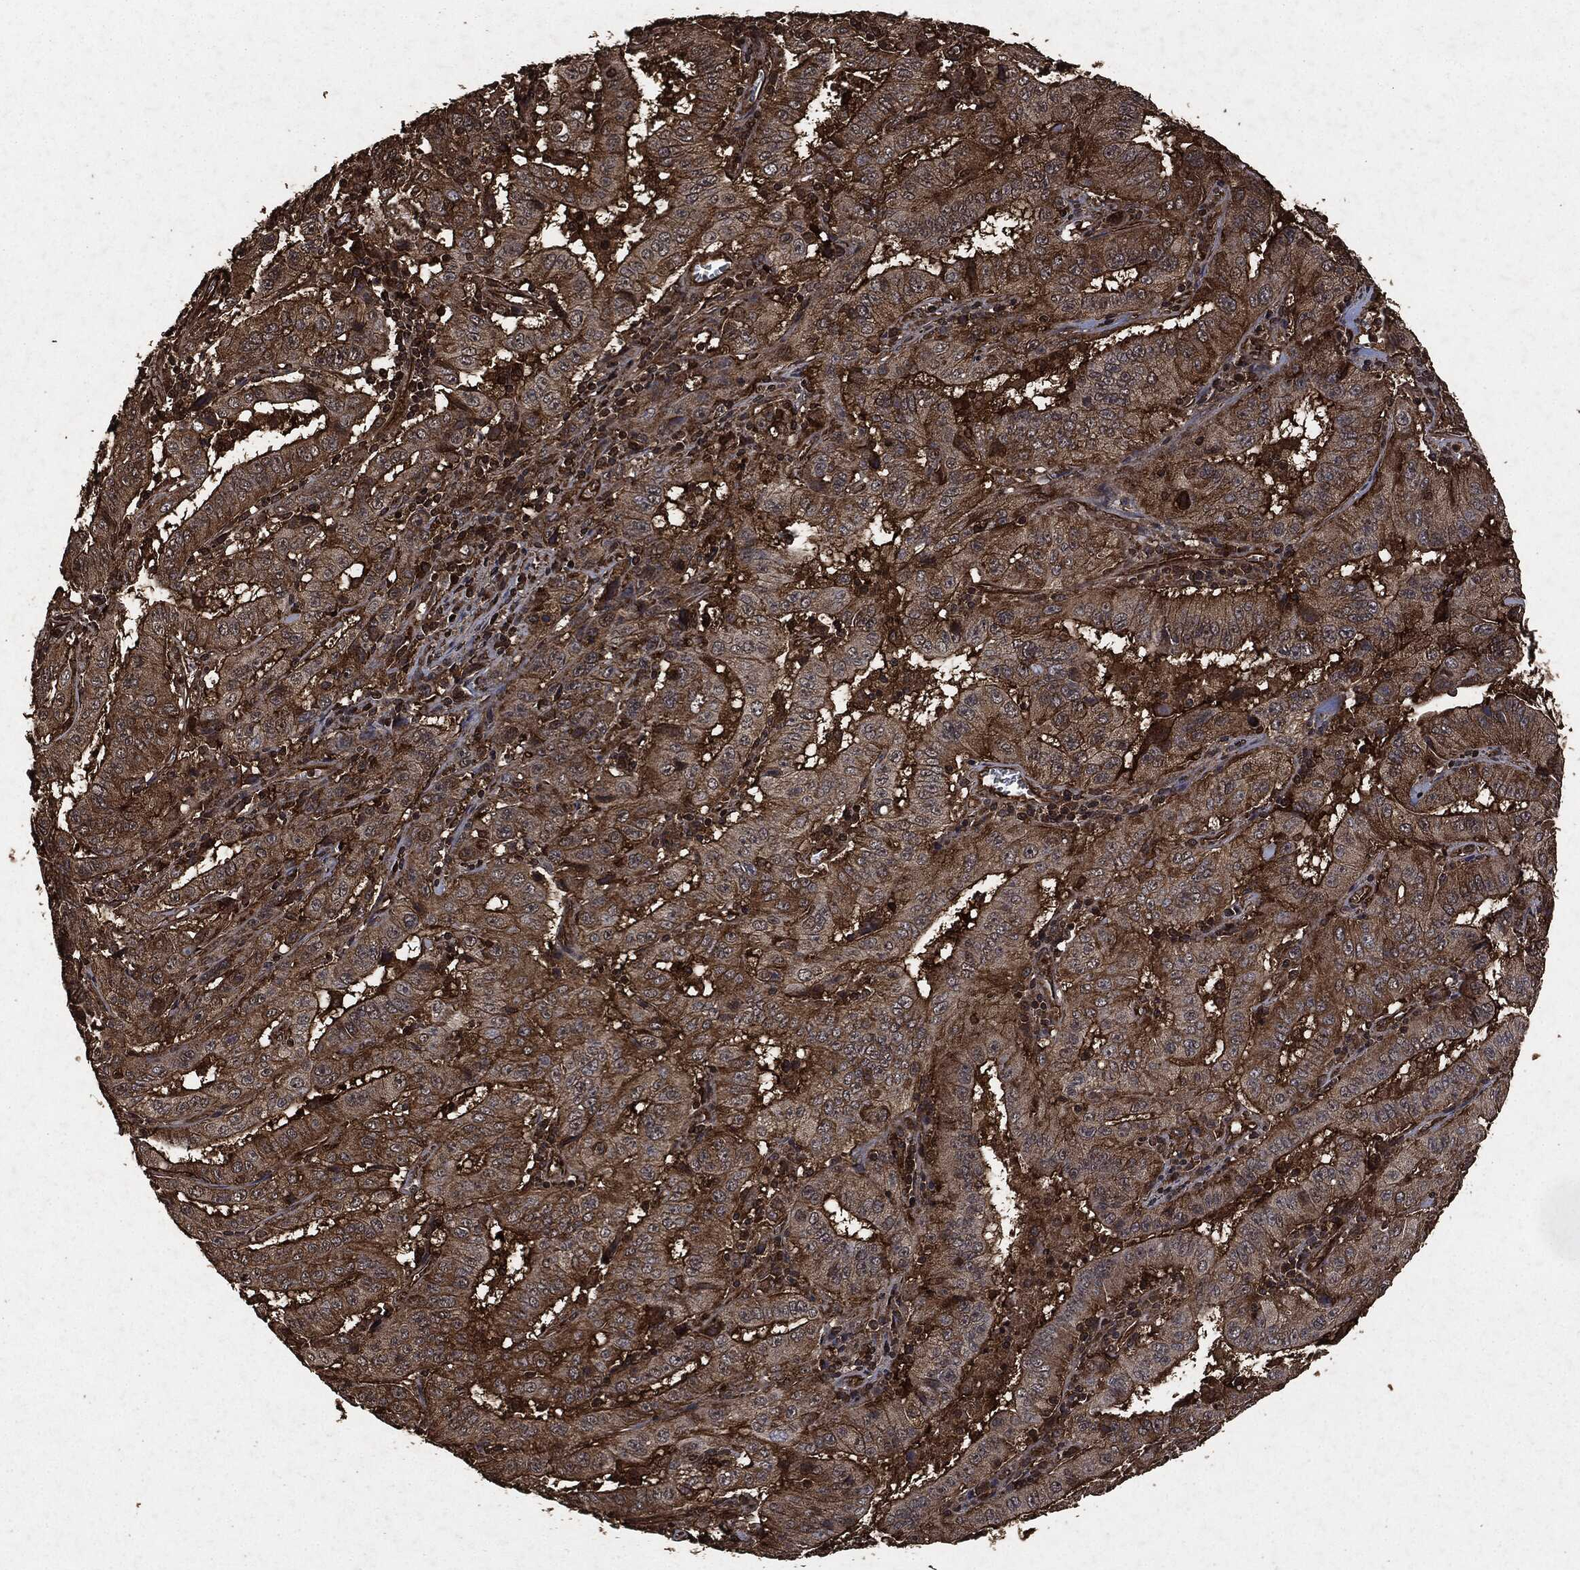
{"staining": {"intensity": "strong", "quantity": "25%-75%", "location": "cytoplasmic/membranous"}, "tissue": "pancreatic cancer", "cell_type": "Tumor cells", "image_type": "cancer", "snomed": [{"axis": "morphology", "description": "Adenocarcinoma, NOS"}, {"axis": "topography", "description": "Pancreas"}], "caption": "Immunohistochemical staining of human pancreatic cancer (adenocarcinoma) demonstrates high levels of strong cytoplasmic/membranous staining in about 25%-75% of tumor cells.", "gene": "HRAS", "patient": {"sex": "male", "age": 63}}